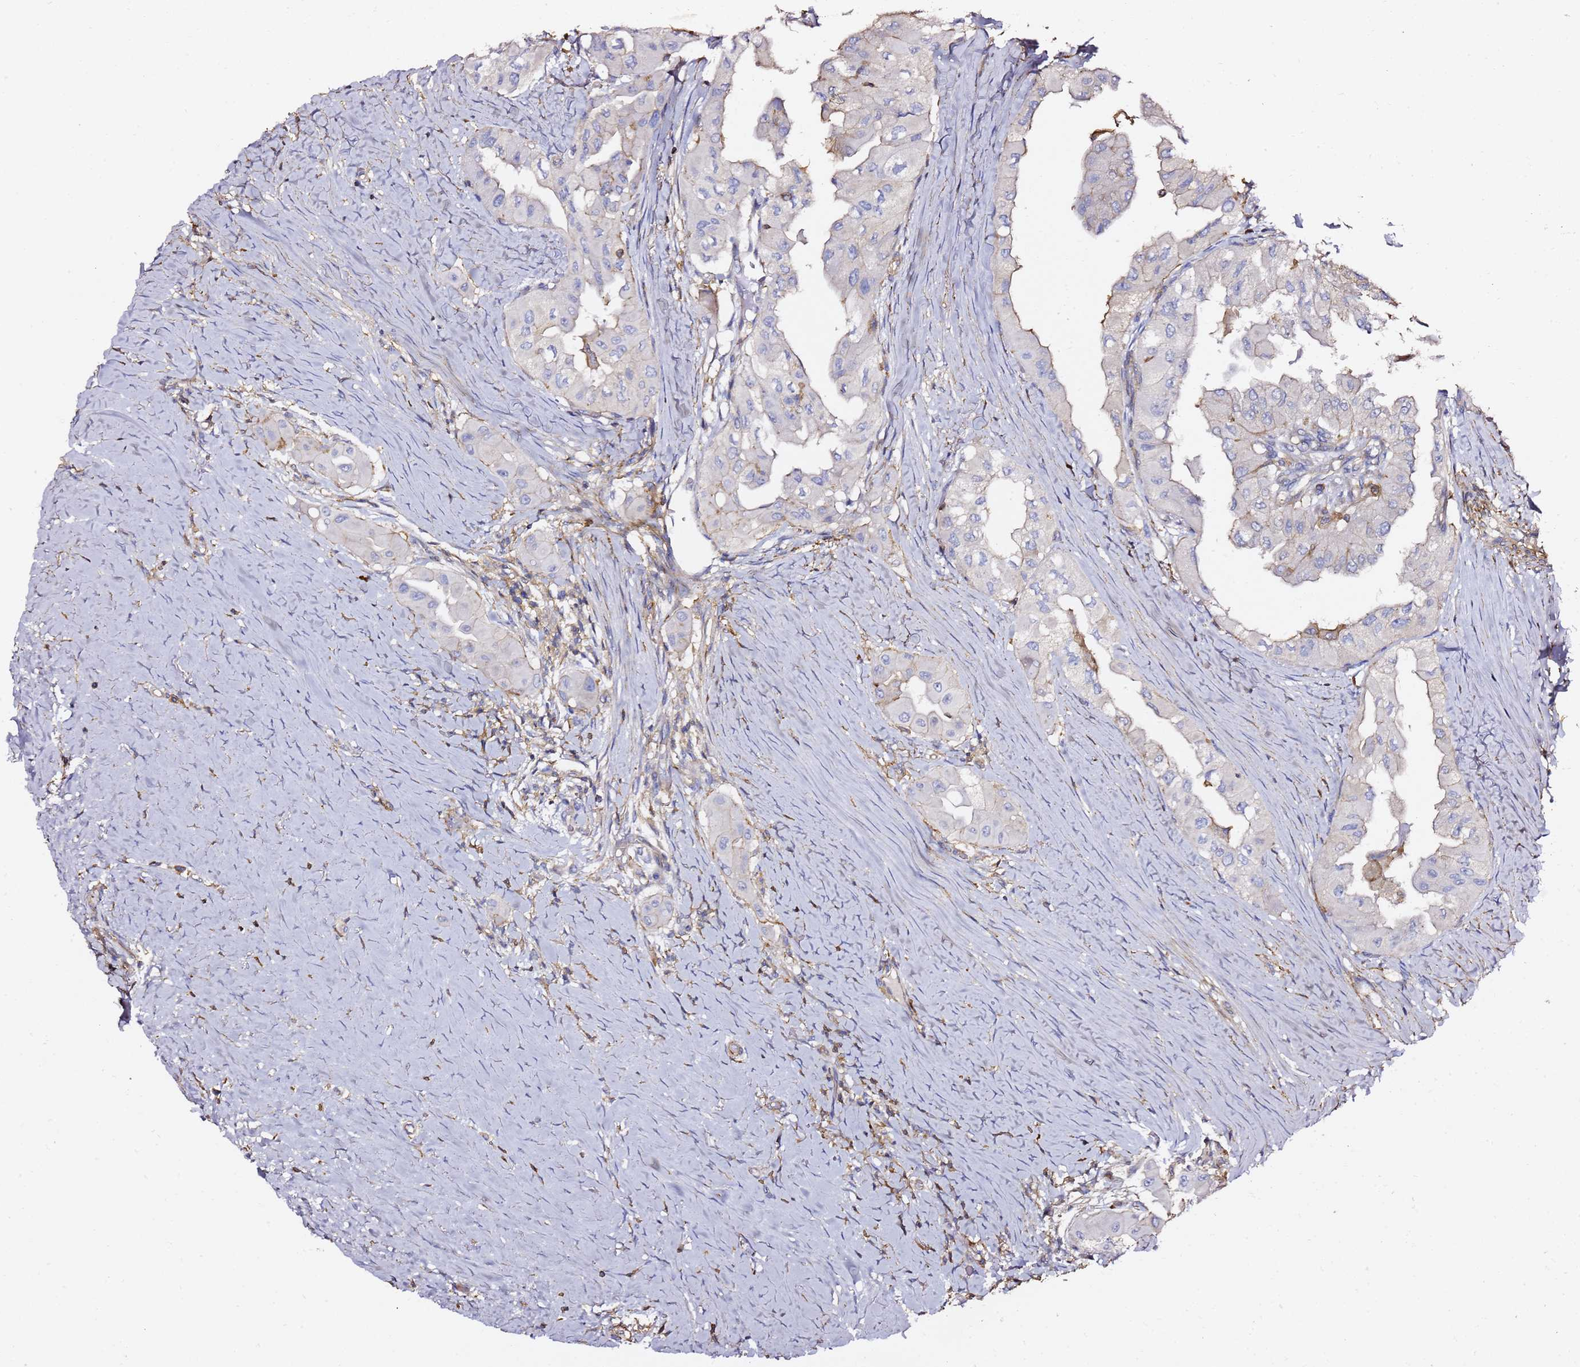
{"staining": {"intensity": "negative", "quantity": "none", "location": "none"}, "tissue": "thyroid cancer", "cell_type": "Tumor cells", "image_type": "cancer", "snomed": [{"axis": "morphology", "description": "Papillary adenocarcinoma, NOS"}, {"axis": "topography", "description": "Thyroid gland"}], "caption": "Immunohistochemistry (IHC) of human thyroid cancer shows no staining in tumor cells.", "gene": "ZFP36L2", "patient": {"sex": "female", "age": 59}}